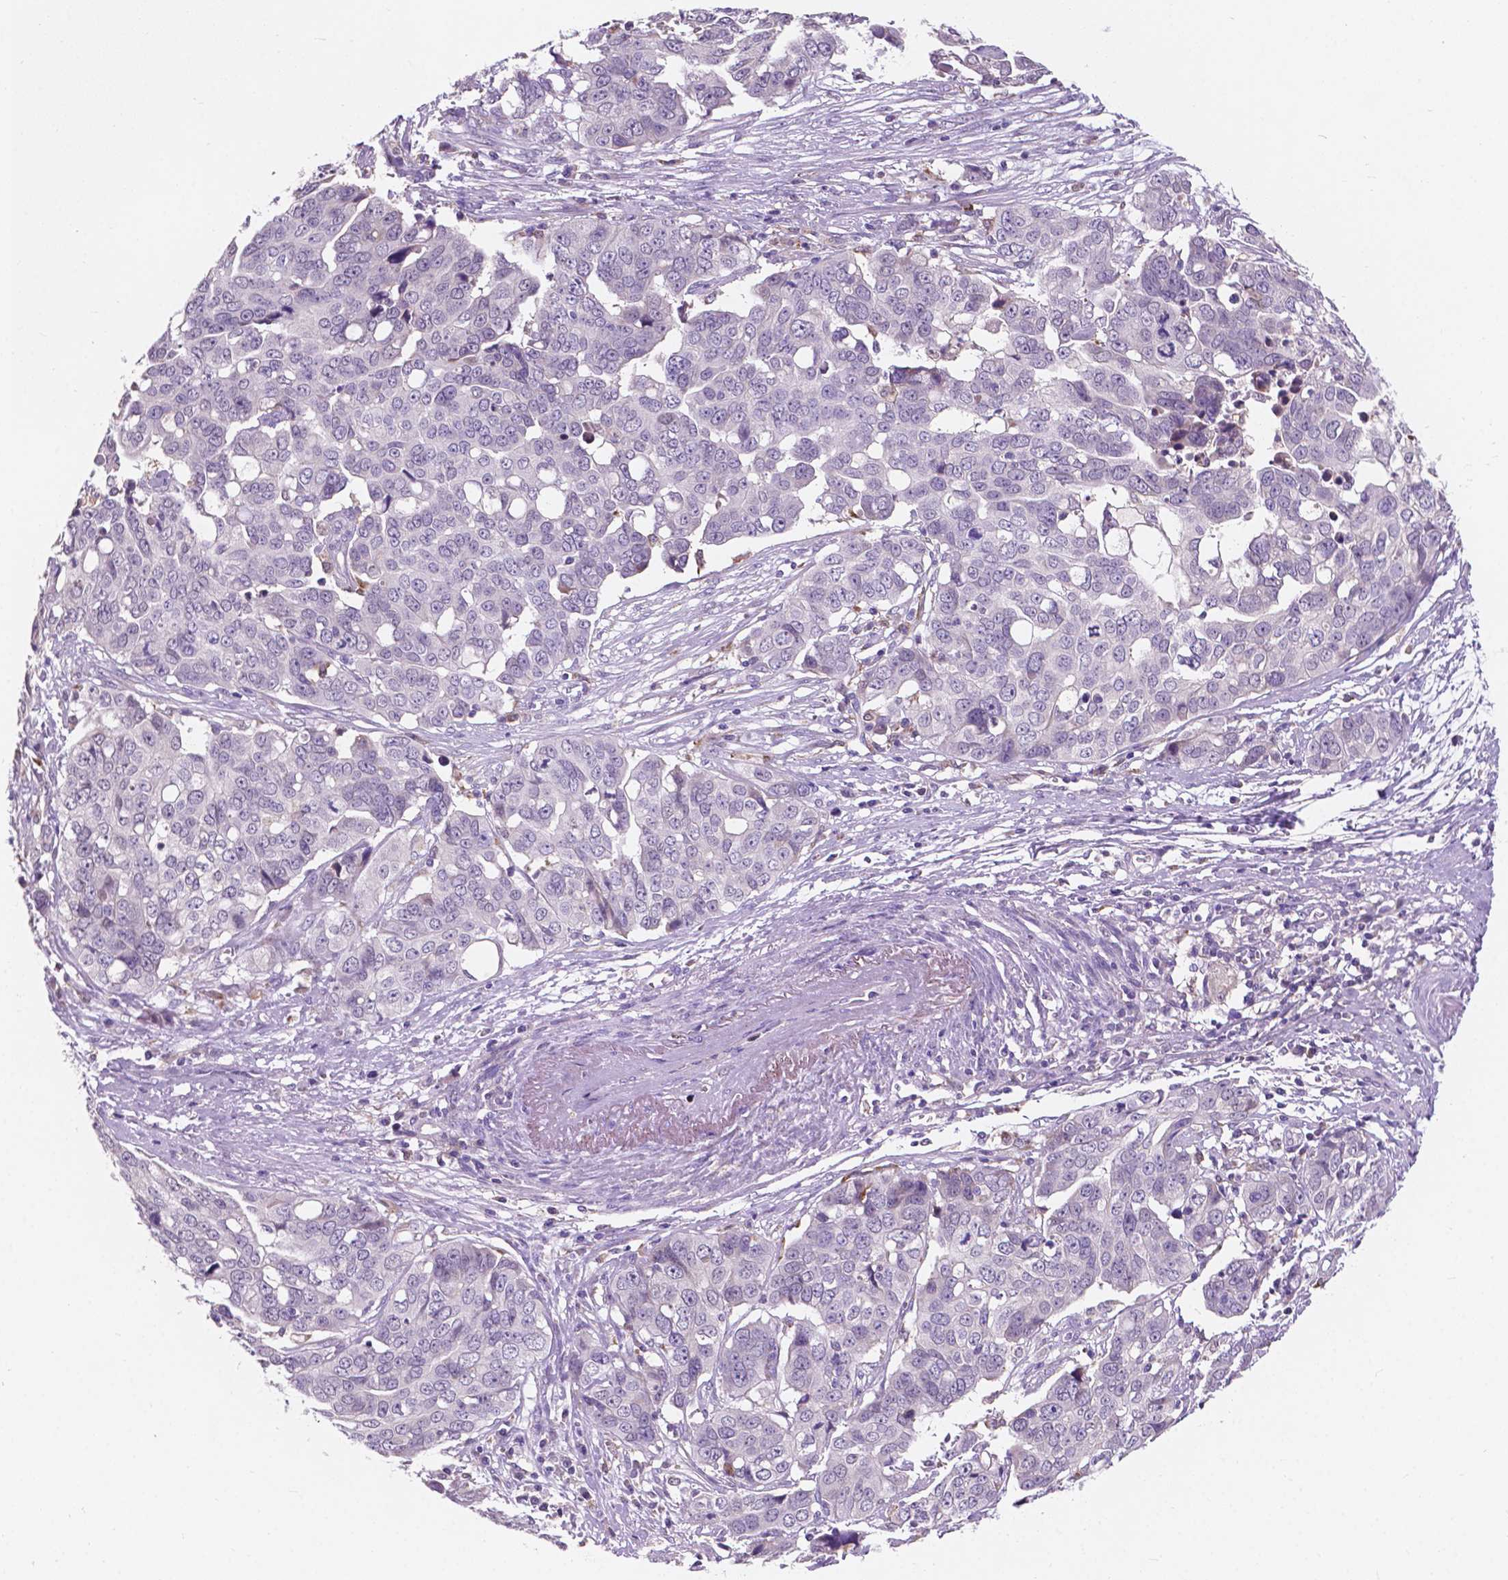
{"staining": {"intensity": "negative", "quantity": "none", "location": "none"}, "tissue": "ovarian cancer", "cell_type": "Tumor cells", "image_type": "cancer", "snomed": [{"axis": "morphology", "description": "Carcinoma, endometroid"}, {"axis": "topography", "description": "Ovary"}], "caption": "Tumor cells show no significant protein positivity in ovarian endometroid carcinoma. (DAB (3,3'-diaminobenzidine) immunohistochemistry (IHC) visualized using brightfield microscopy, high magnification).", "gene": "IREB2", "patient": {"sex": "female", "age": 78}}